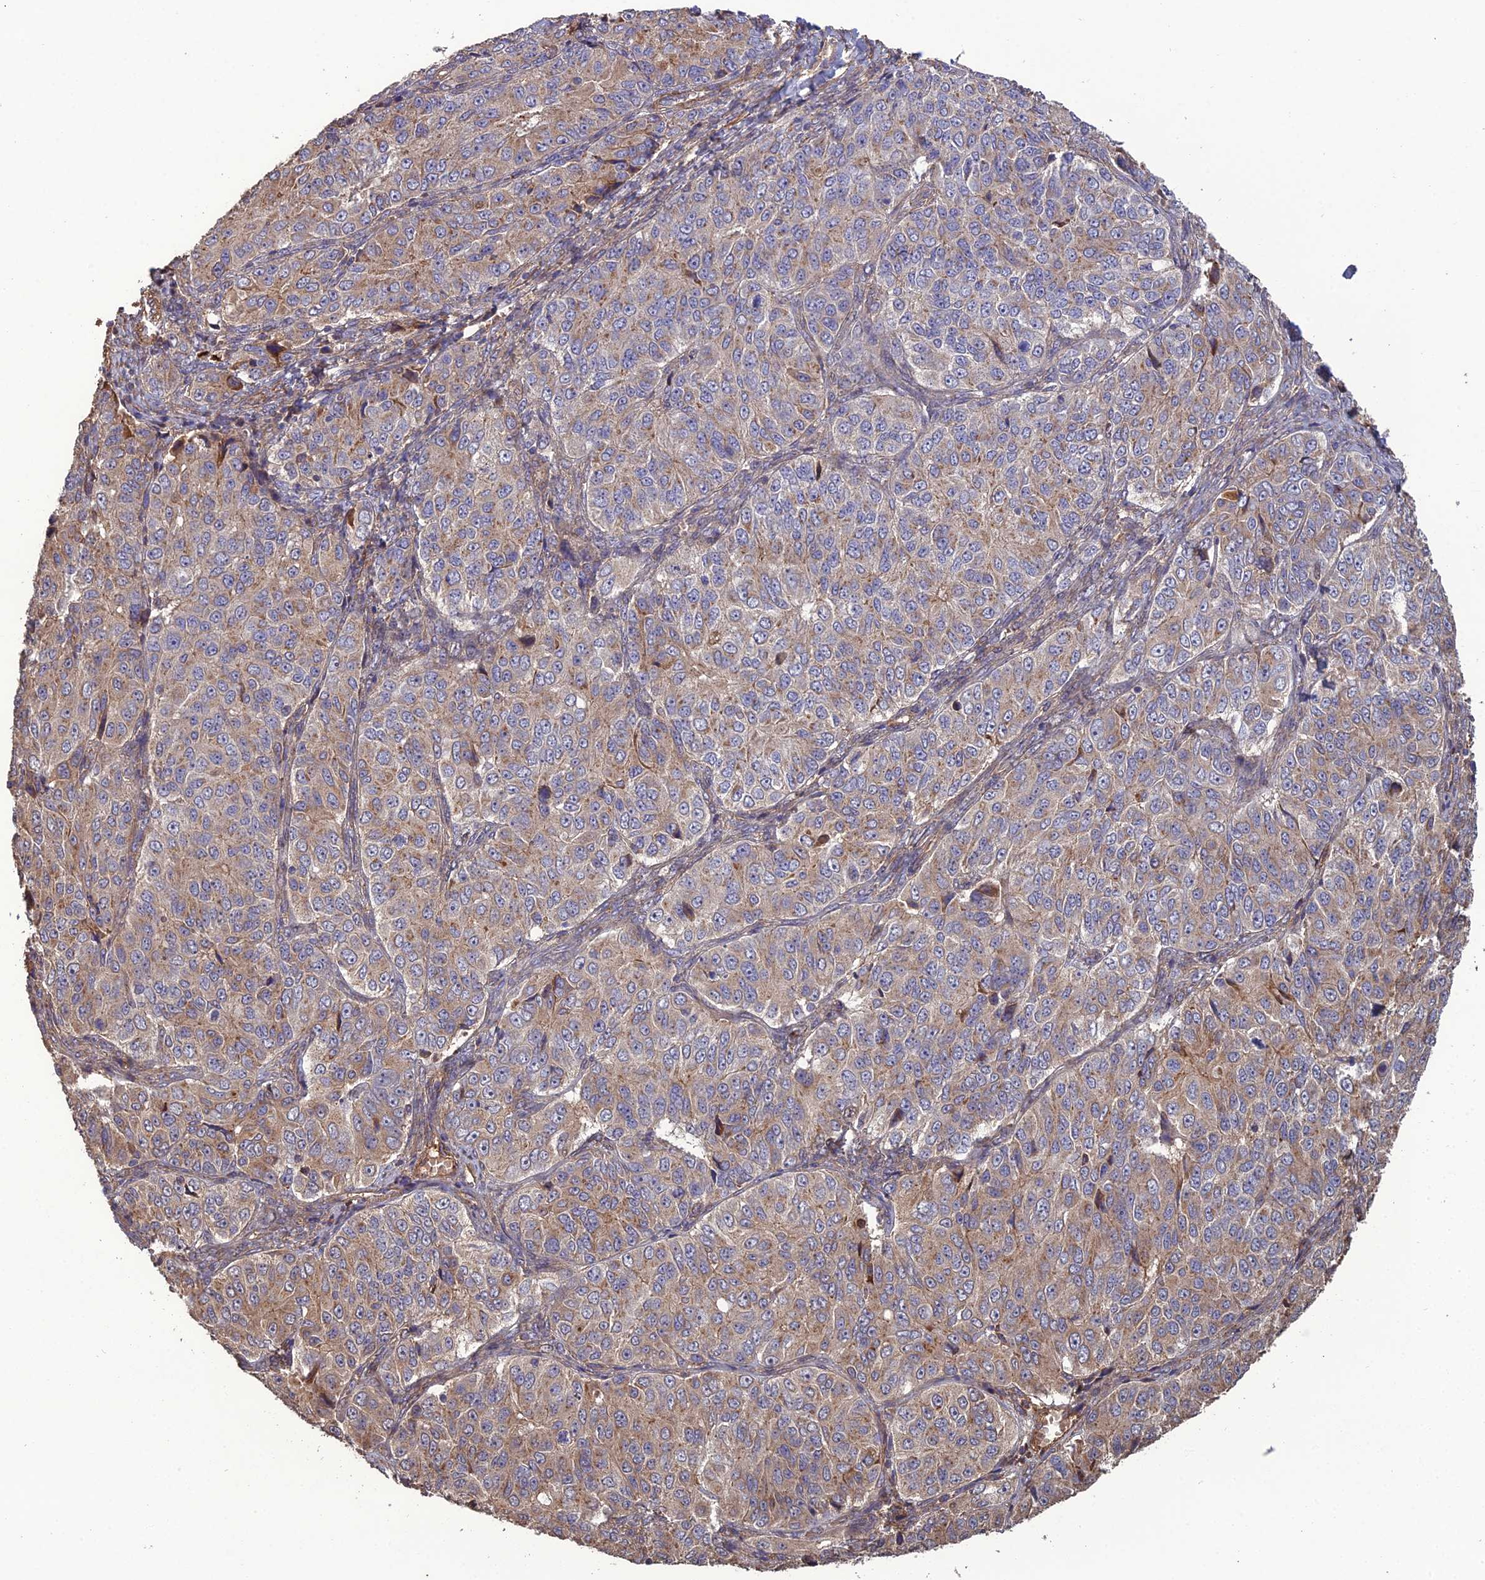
{"staining": {"intensity": "weak", "quantity": "25%-75%", "location": "cytoplasmic/membranous"}, "tissue": "ovarian cancer", "cell_type": "Tumor cells", "image_type": "cancer", "snomed": [{"axis": "morphology", "description": "Carcinoma, endometroid"}, {"axis": "topography", "description": "Ovary"}], "caption": "Protein analysis of ovarian endometroid carcinoma tissue exhibits weak cytoplasmic/membranous positivity in about 25%-75% of tumor cells. (Brightfield microscopy of DAB IHC at high magnification).", "gene": "ATP6V0A2", "patient": {"sex": "female", "age": 51}}